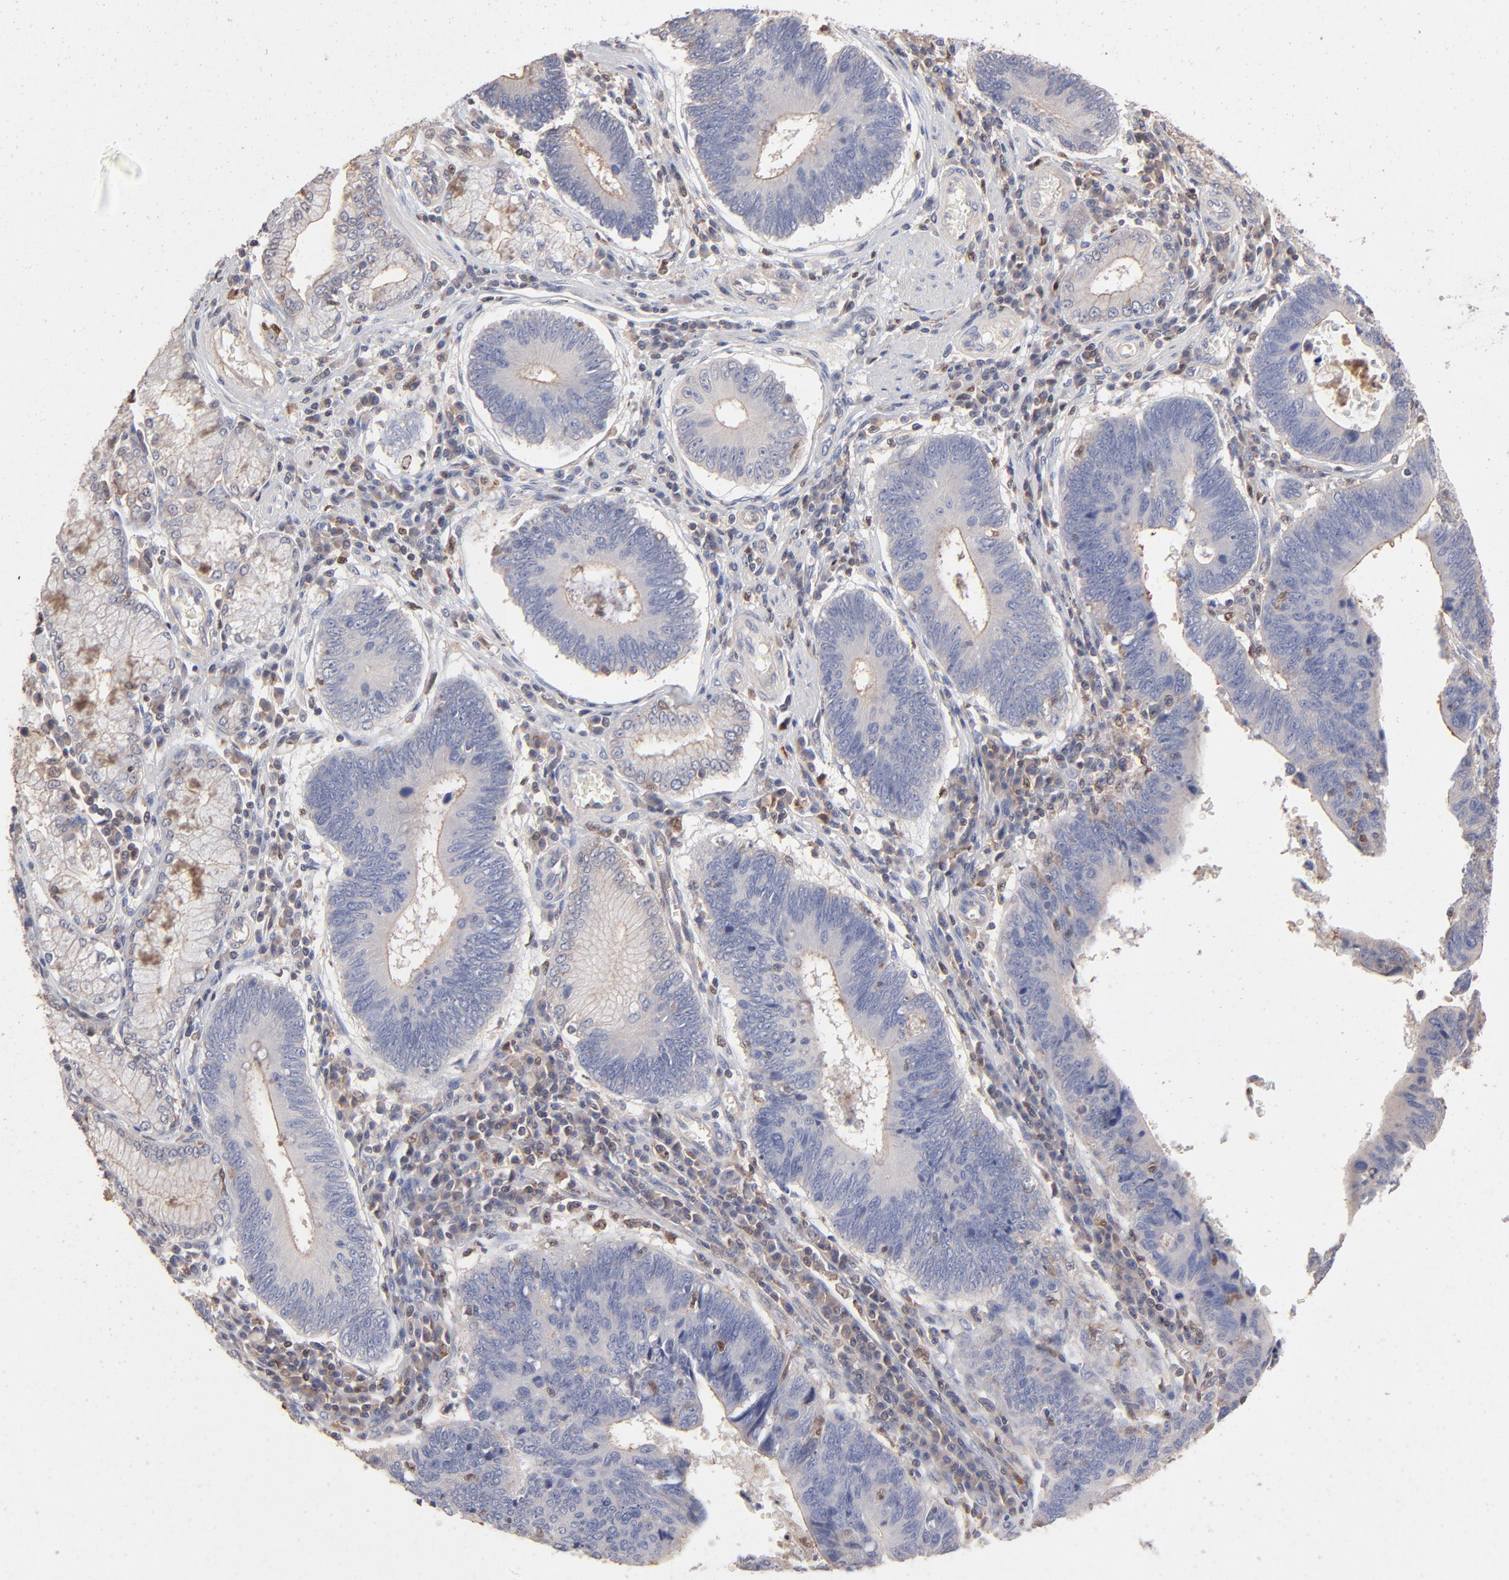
{"staining": {"intensity": "negative", "quantity": "none", "location": "none"}, "tissue": "stomach cancer", "cell_type": "Tumor cells", "image_type": "cancer", "snomed": [{"axis": "morphology", "description": "Adenocarcinoma, NOS"}, {"axis": "topography", "description": "Stomach"}], "caption": "A photomicrograph of human stomach adenocarcinoma is negative for staining in tumor cells.", "gene": "ARHGEF6", "patient": {"sex": "male", "age": 59}}